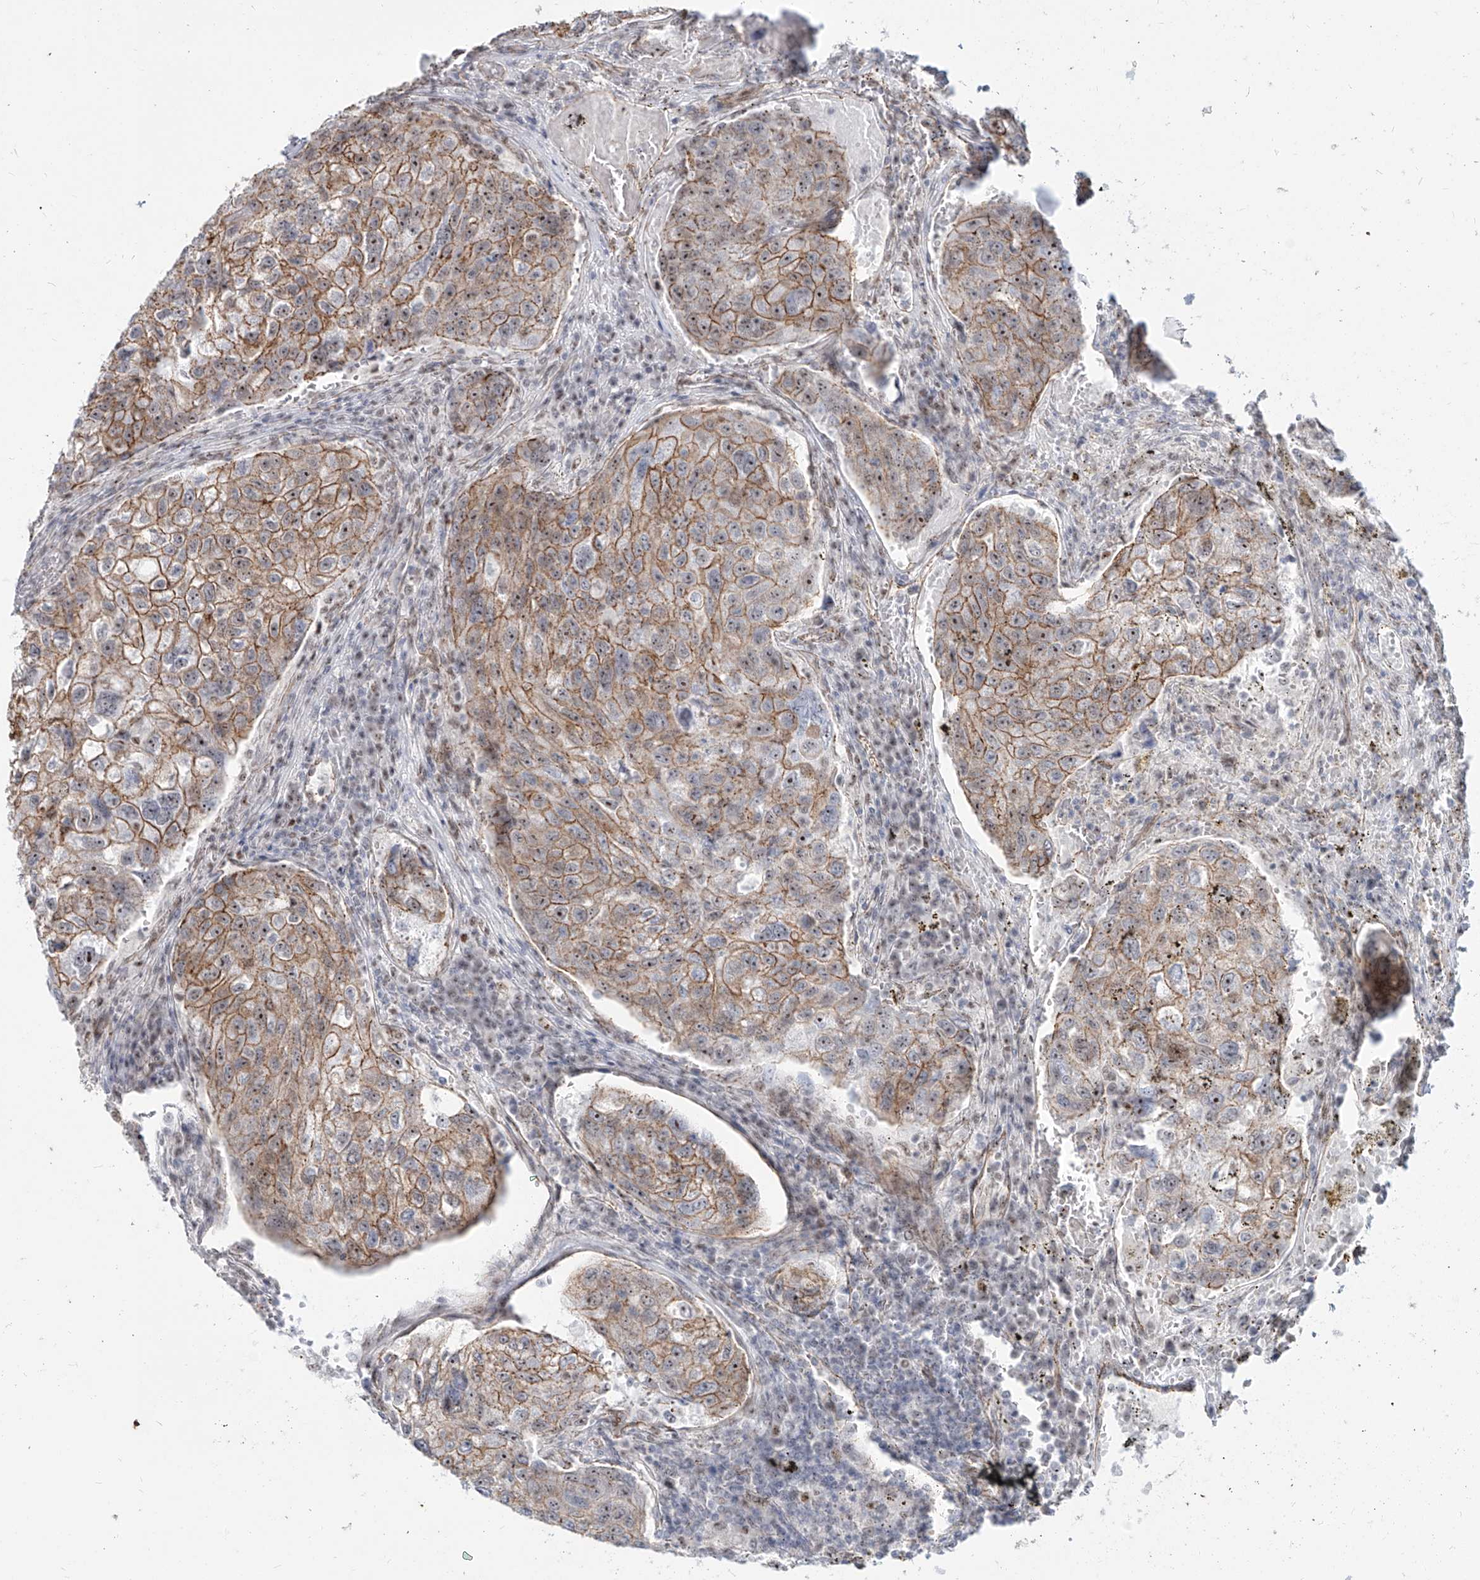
{"staining": {"intensity": "moderate", "quantity": "25%-75%", "location": "cytoplasmic/membranous,nuclear"}, "tissue": "urothelial cancer", "cell_type": "Tumor cells", "image_type": "cancer", "snomed": [{"axis": "morphology", "description": "Urothelial carcinoma, High grade"}, {"axis": "topography", "description": "Lymph node"}, {"axis": "topography", "description": "Urinary bladder"}], "caption": "Immunohistochemistry (IHC) histopathology image of human high-grade urothelial carcinoma stained for a protein (brown), which displays medium levels of moderate cytoplasmic/membranous and nuclear staining in approximately 25%-75% of tumor cells.", "gene": "ZNF710", "patient": {"sex": "male", "age": 51}}